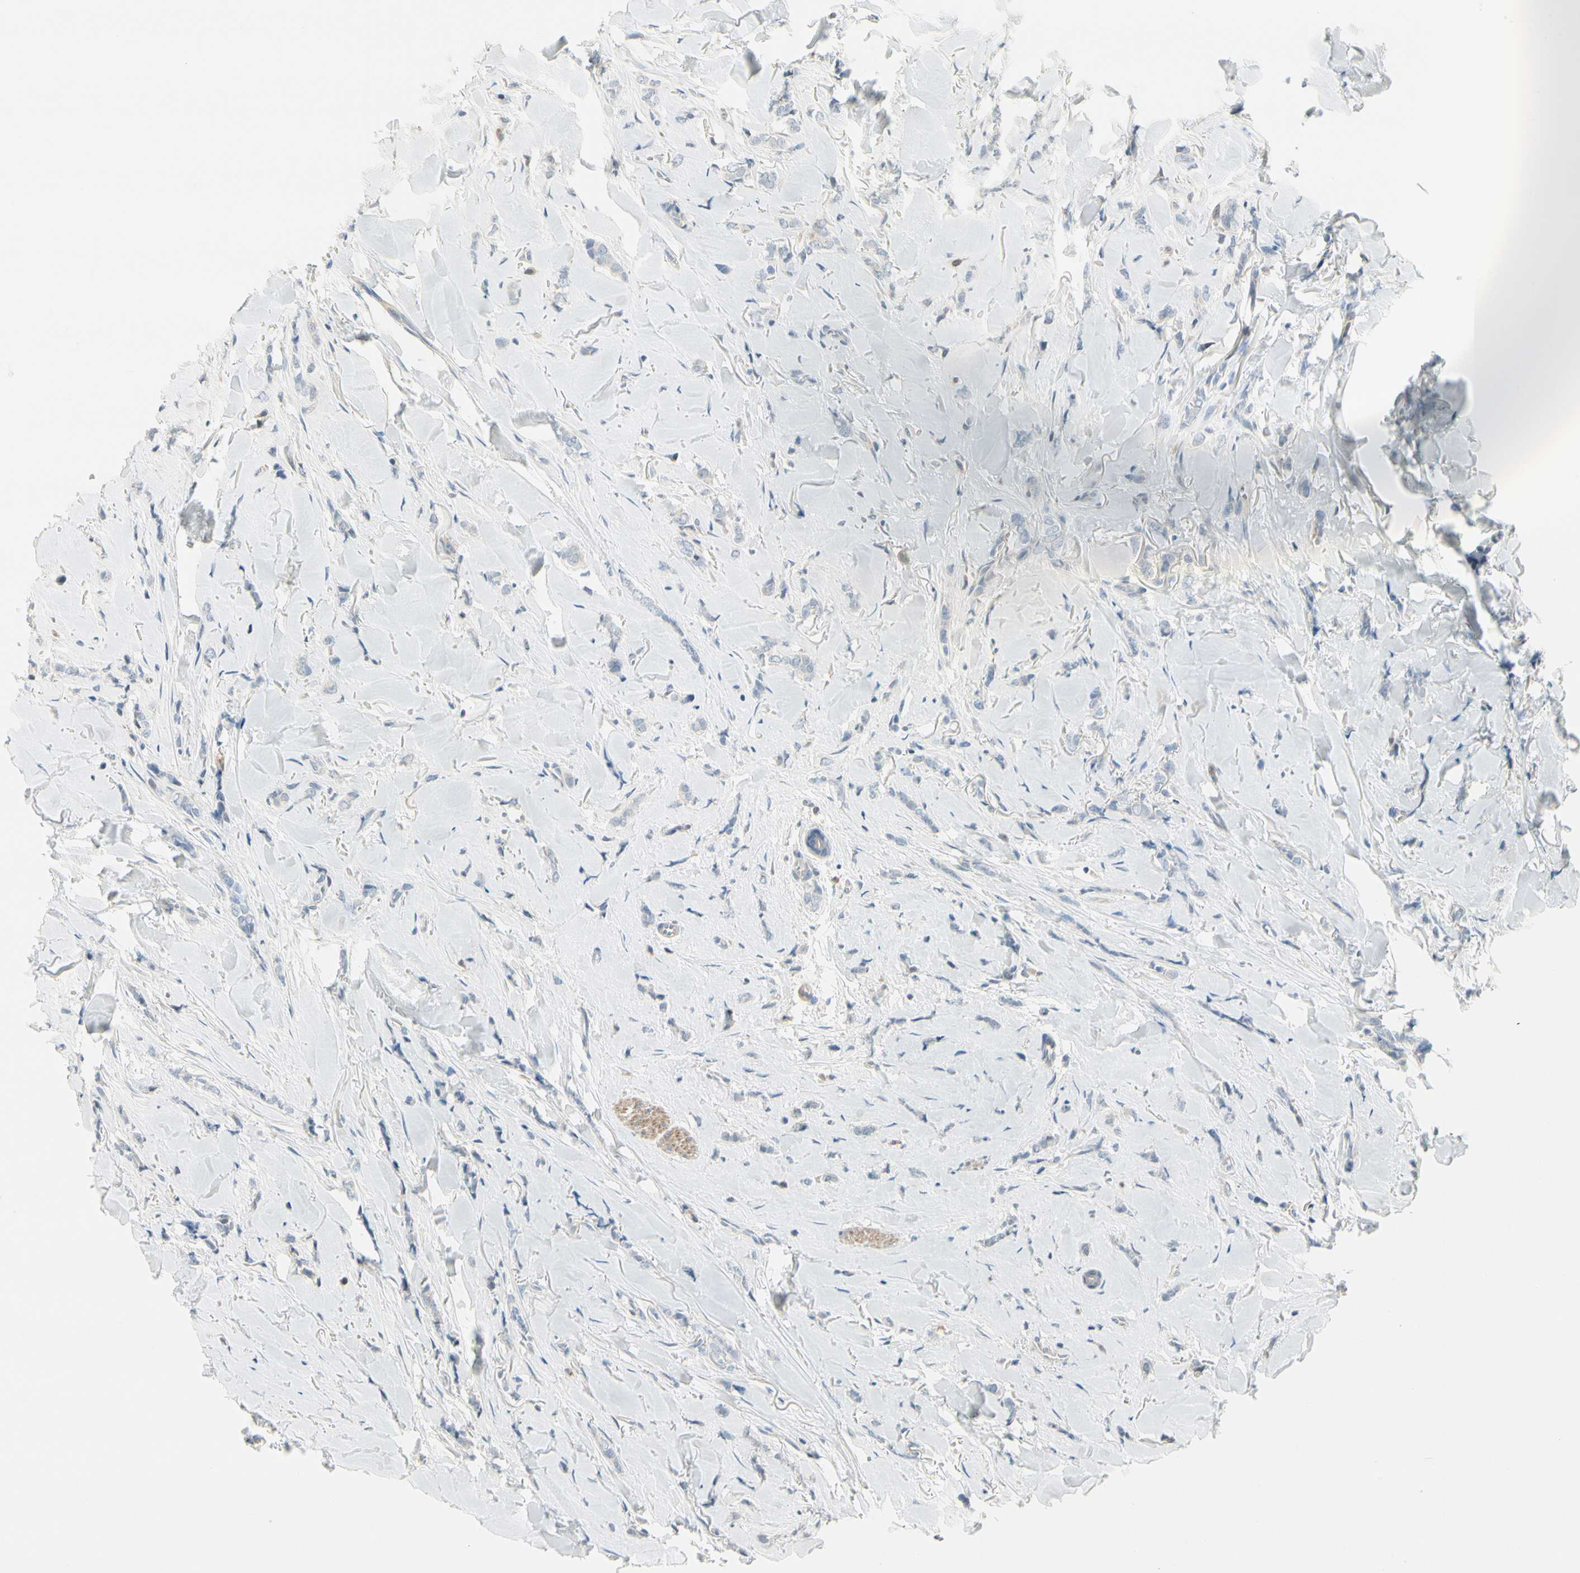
{"staining": {"intensity": "negative", "quantity": "none", "location": "none"}, "tissue": "breast cancer", "cell_type": "Tumor cells", "image_type": "cancer", "snomed": [{"axis": "morphology", "description": "Lobular carcinoma"}, {"axis": "topography", "description": "Skin"}, {"axis": "topography", "description": "Breast"}], "caption": "Tumor cells are negative for protein expression in human breast cancer (lobular carcinoma).", "gene": "CYP2E1", "patient": {"sex": "female", "age": 46}}